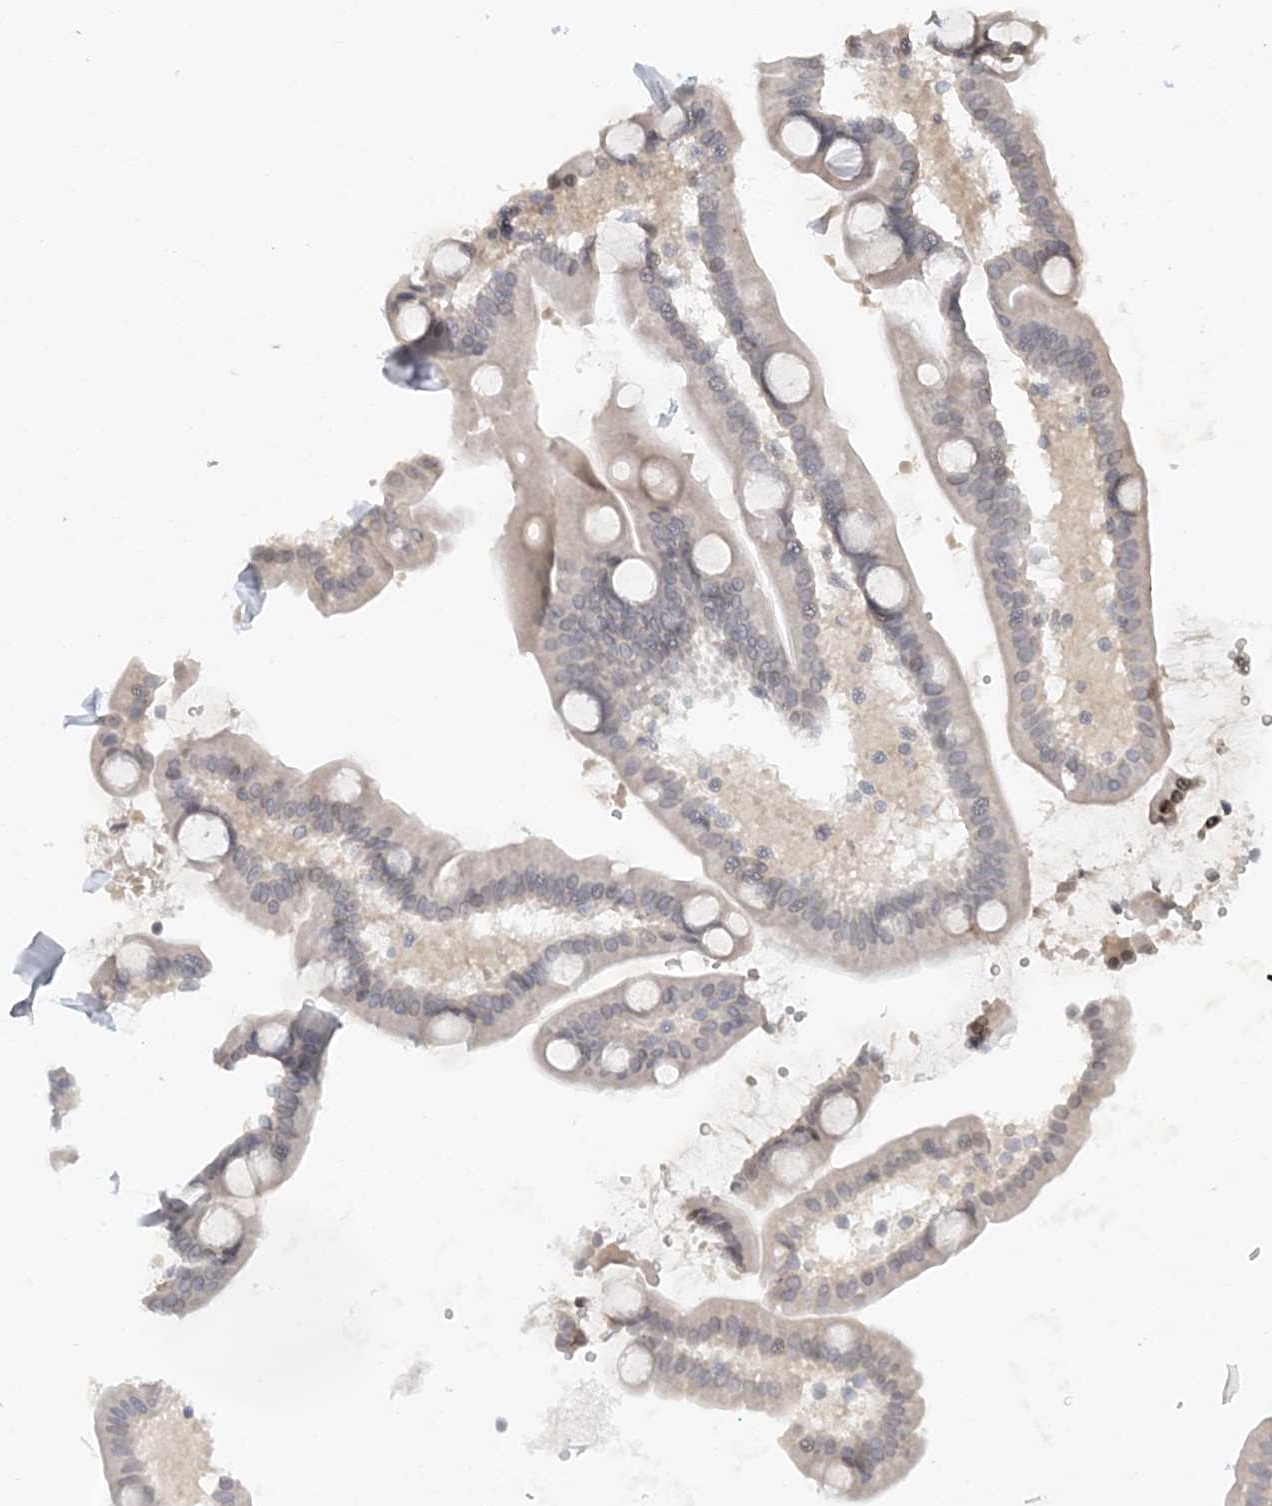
{"staining": {"intensity": "weak", "quantity": "<25%", "location": "cytoplasmic/membranous"}, "tissue": "duodenum", "cell_type": "Glandular cells", "image_type": "normal", "snomed": [{"axis": "morphology", "description": "Normal tissue, NOS"}, {"axis": "topography", "description": "Duodenum"}], "caption": "IHC of benign duodenum reveals no positivity in glandular cells.", "gene": "NUP54", "patient": {"sex": "male", "age": 54}}